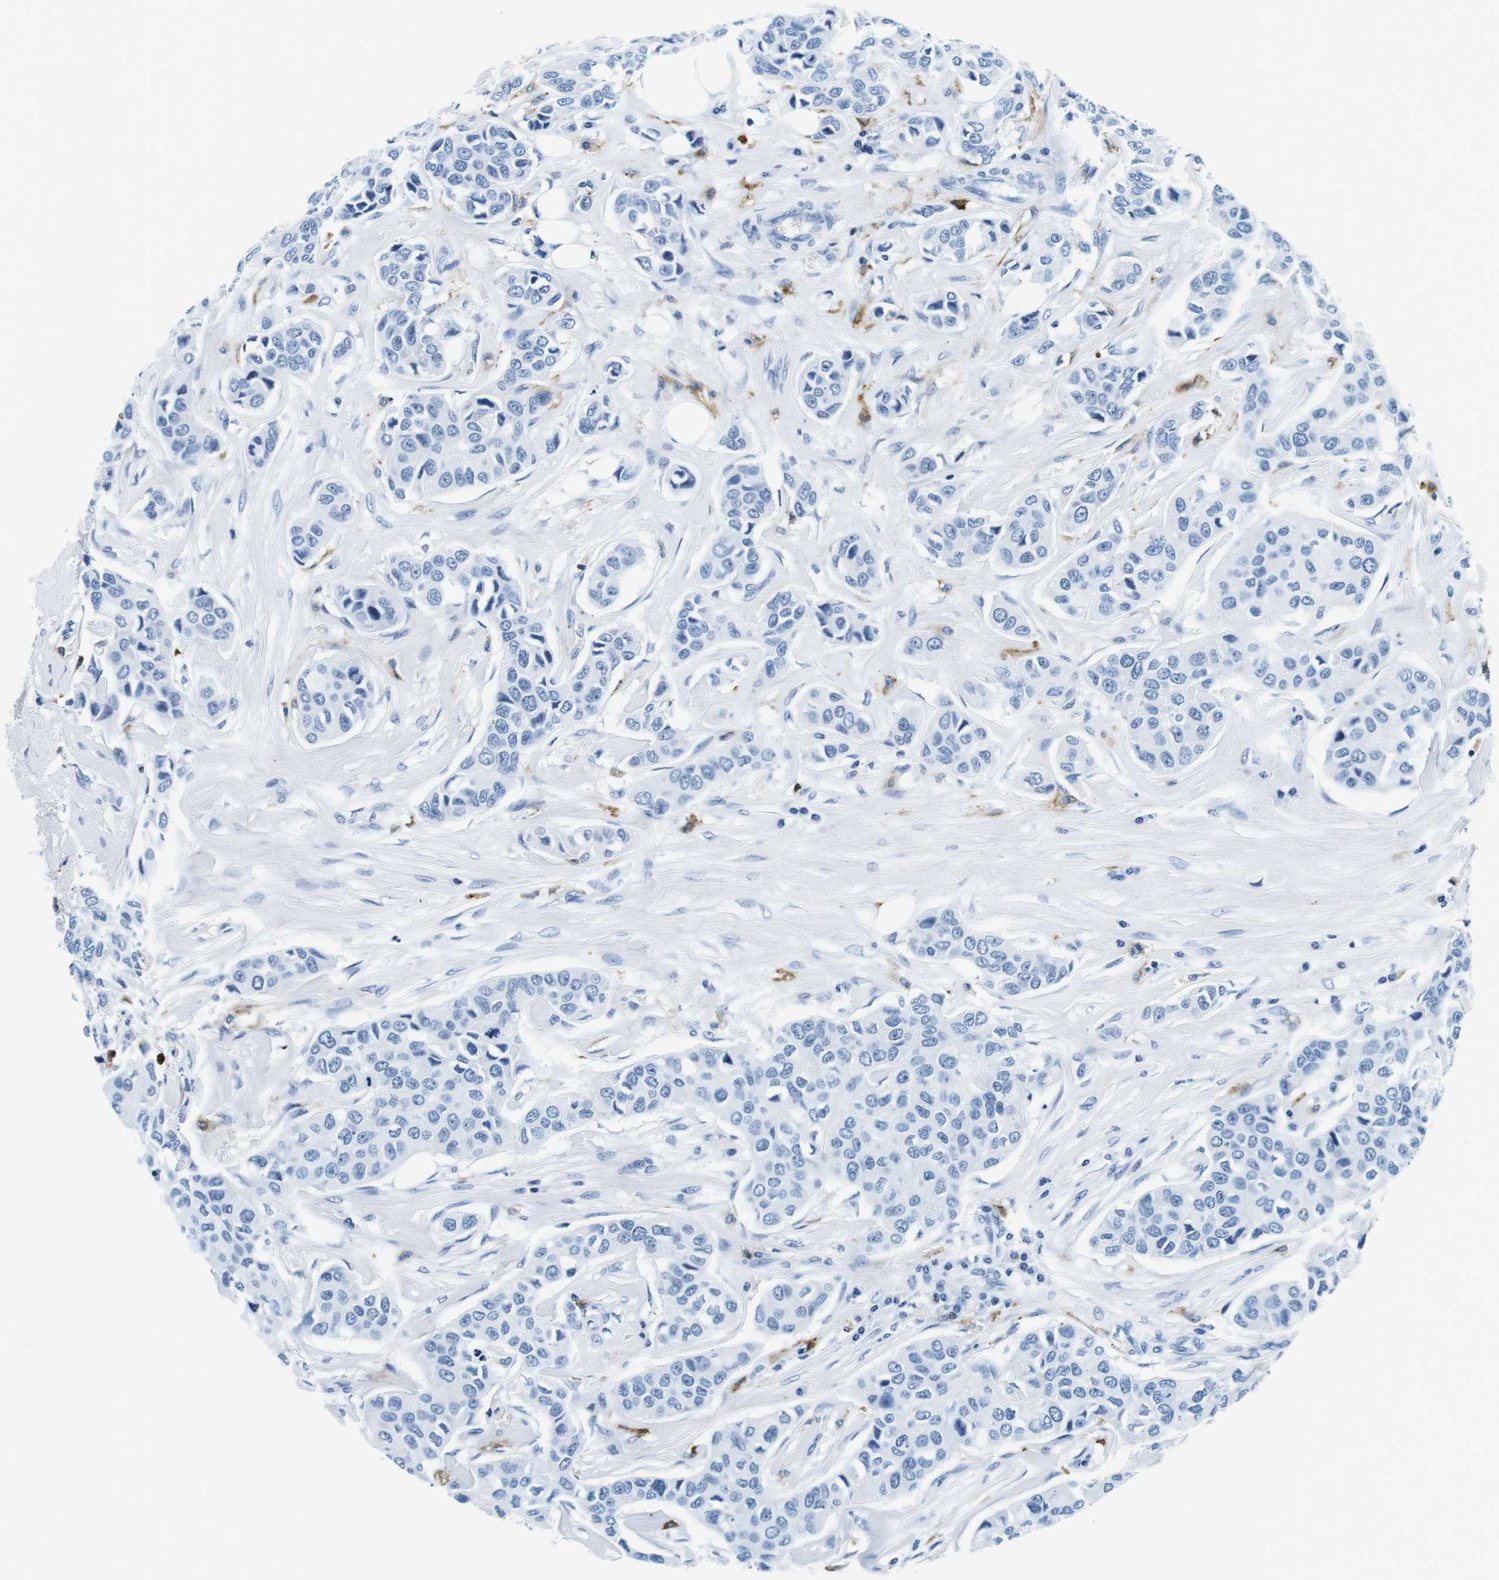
{"staining": {"intensity": "negative", "quantity": "none", "location": "none"}, "tissue": "breast cancer", "cell_type": "Tumor cells", "image_type": "cancer", "snomed": [{"axis": "morphology", "description": "Duct carcinoma"}, {"axis": "topography", "description": "Breast"}], "caption": "This is a image of IHC staining of infiltrating ductal carcinoma (breast), which shows no expression in tumor cells.", "gene": "HLA-DRB1", "patient": {"sex": "female", "age": 80}}